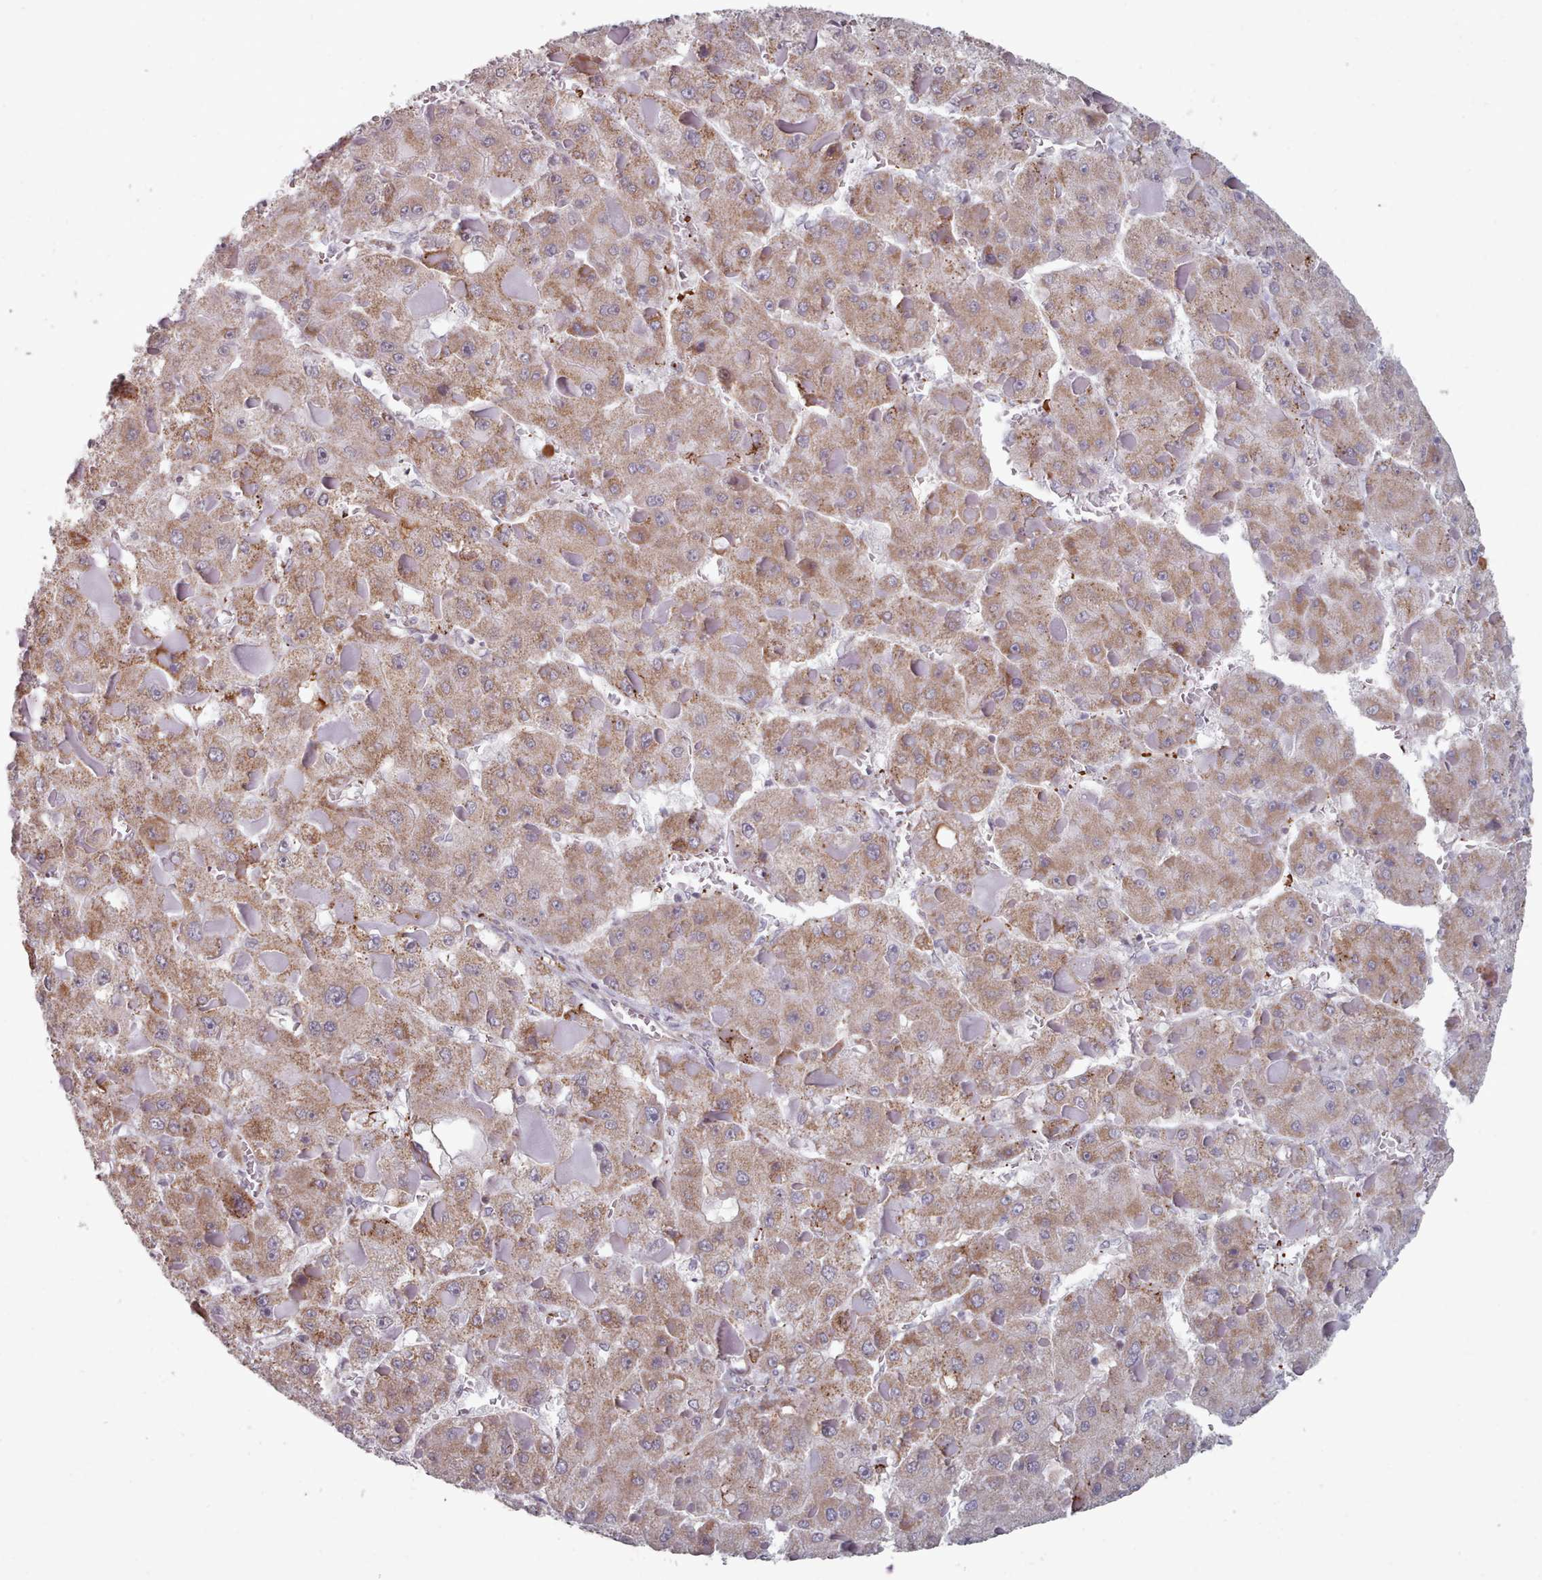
{"staining": {"intensity": "moderate", "quantity": ">75%", "location": "cytoplasmic/membranous"}, "tissue": "liver cancer", "cell_type": "Tumor cells", "image_type": "cancer", "snomed": [{"axis": "morphology", "description": "Carcinoma, Hepatocellular, NOS"}, {"axis": "topography", "description": "Liver"}], "caption": "Liver hepatocellular carcinoma was stained to show a protein in brown. There is medium levels of moderate cytoplasmic/membranous positivity in approximately >75% of tumor cells.", "gene": "TRARG1", "patient": {"sex": "female", "age": 73}}